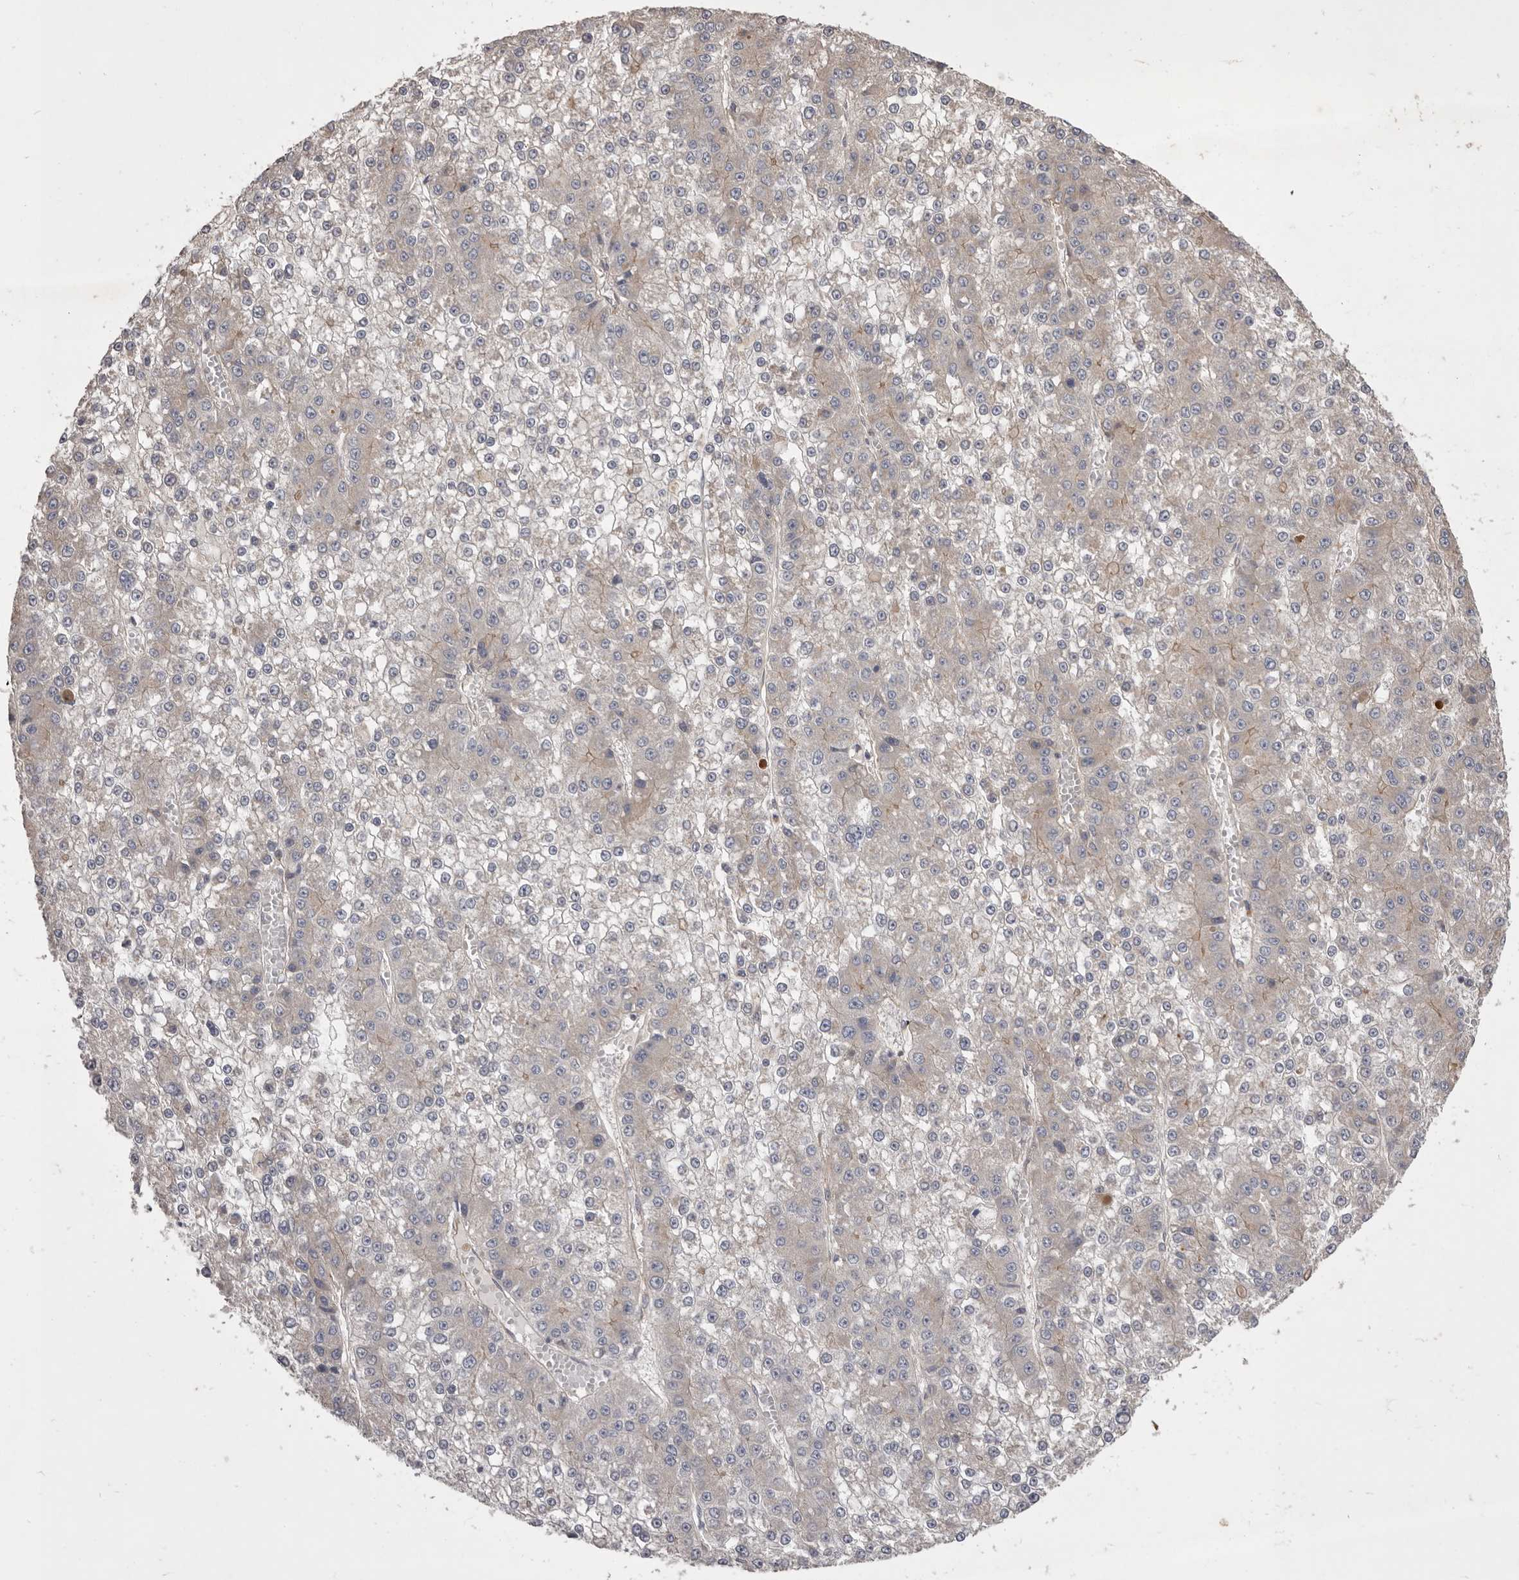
{"staining": {"intensity": "weak", "quantity": "<25%", "location": "cytoplasmic/membranous"}, "tissue": "liver cancer", "cell_type": "Tumor cells", "image_type": "cancer", "snomed": [{"axis": "morphology", "description": "Carcinoma, Hepatocellular, NOS"}, {"axis": "topography", "description": "Liver"}], "caption": "IHC histopathology image of neoplastic tissue: hepatocellular carcinoma (liver) stained with DAB exhibits no significant protein expression in tumor cells.", "gene": "VPS45", "patient": {"sex": "female", "age": 73}}